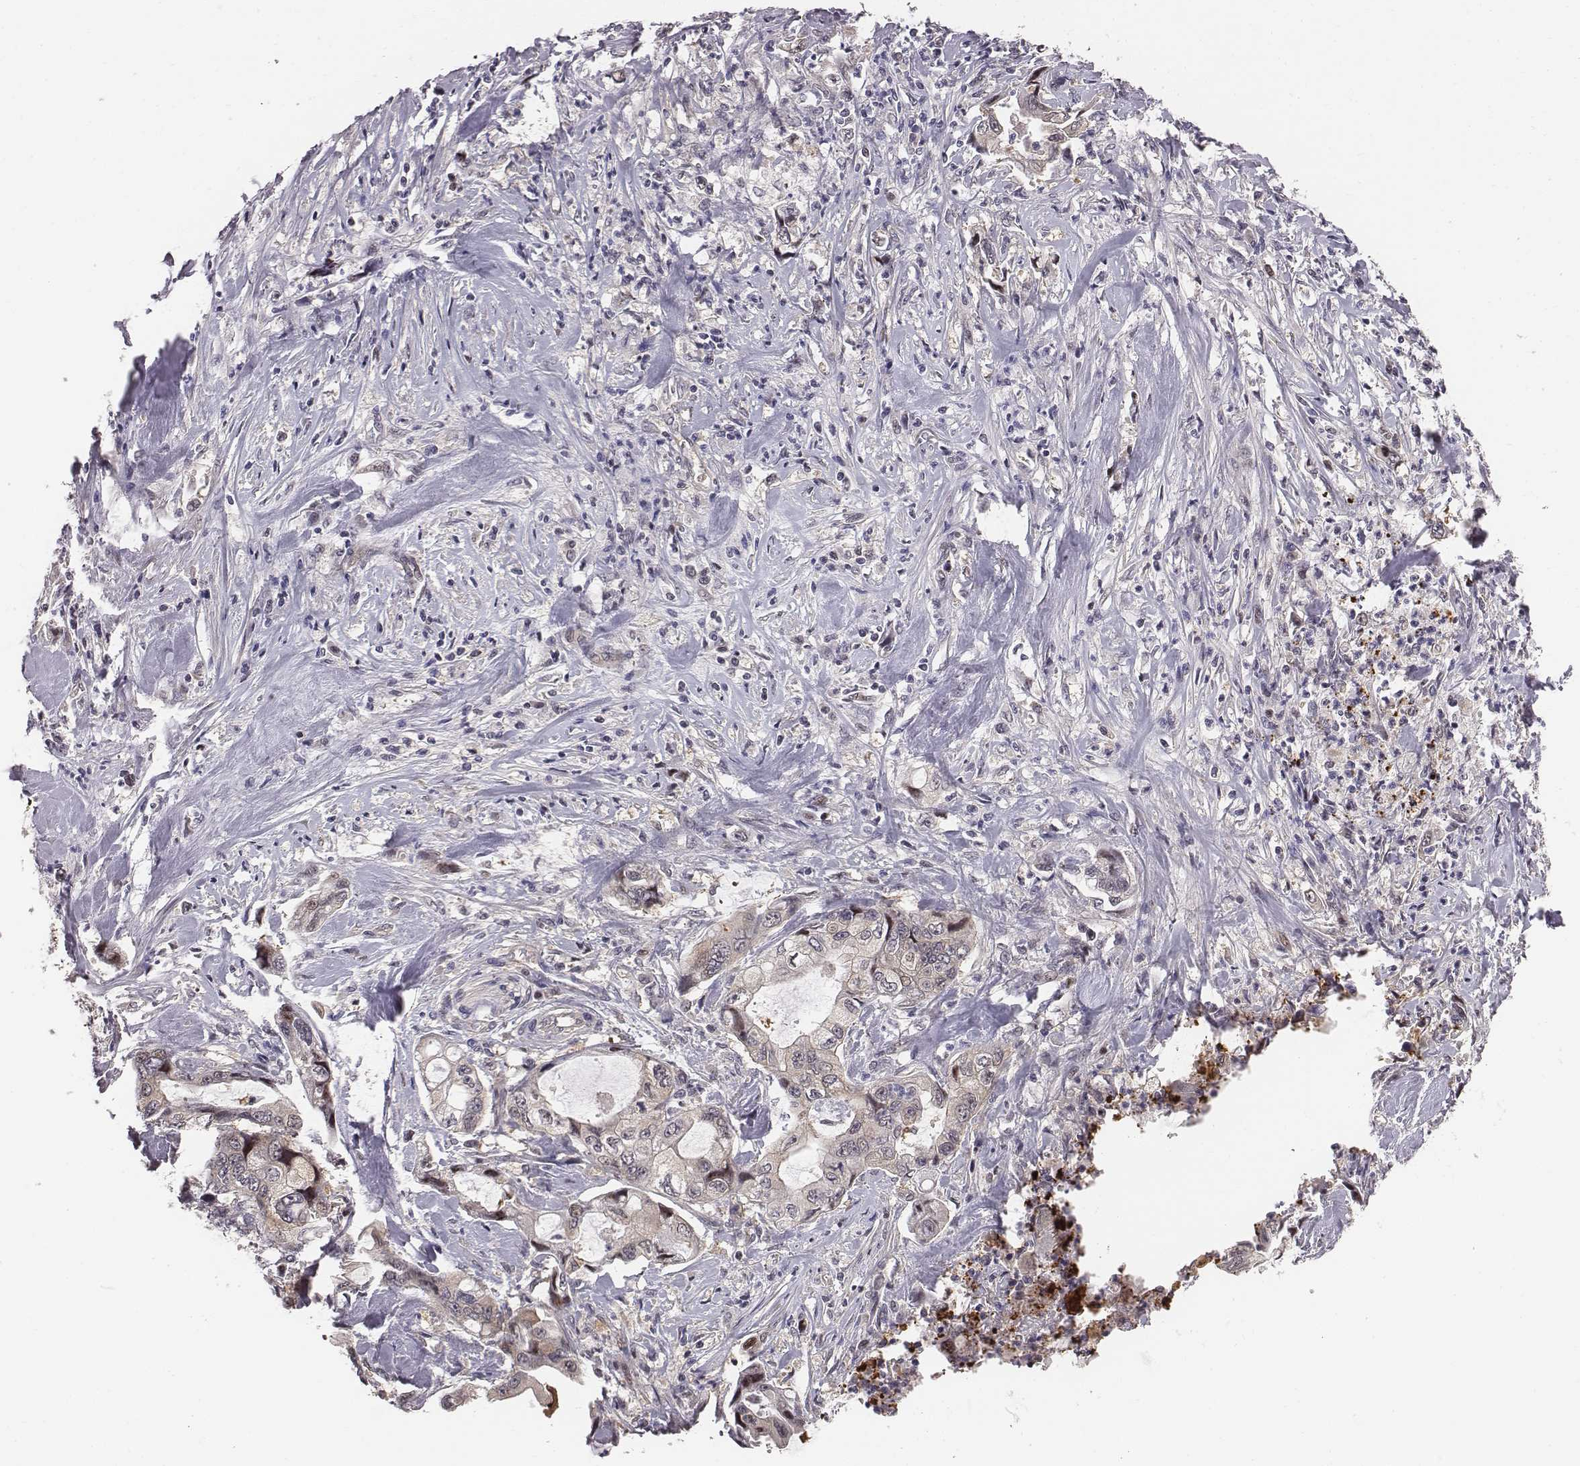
{"staining": {"intensity": "negative", "quantity": "none", "location": "none"}, "tissue": "stomach cancer", "cell_type": "Tumor cells", "image_type": "cancer", "snomed": [{"axis": "morphology", "description": "Adenocarcinoma, NOS"}, {"axis": "topography", "description": "Pancreas"}, {"axis": "topography", "description": "Stomach, upper"}], "caption": "Protein analysis of stomach adenocarcinoma exhibits no significant positivity in tumor cells.", "gene": "SMURF2", "patient": {"sex": "male", "age": 77}}